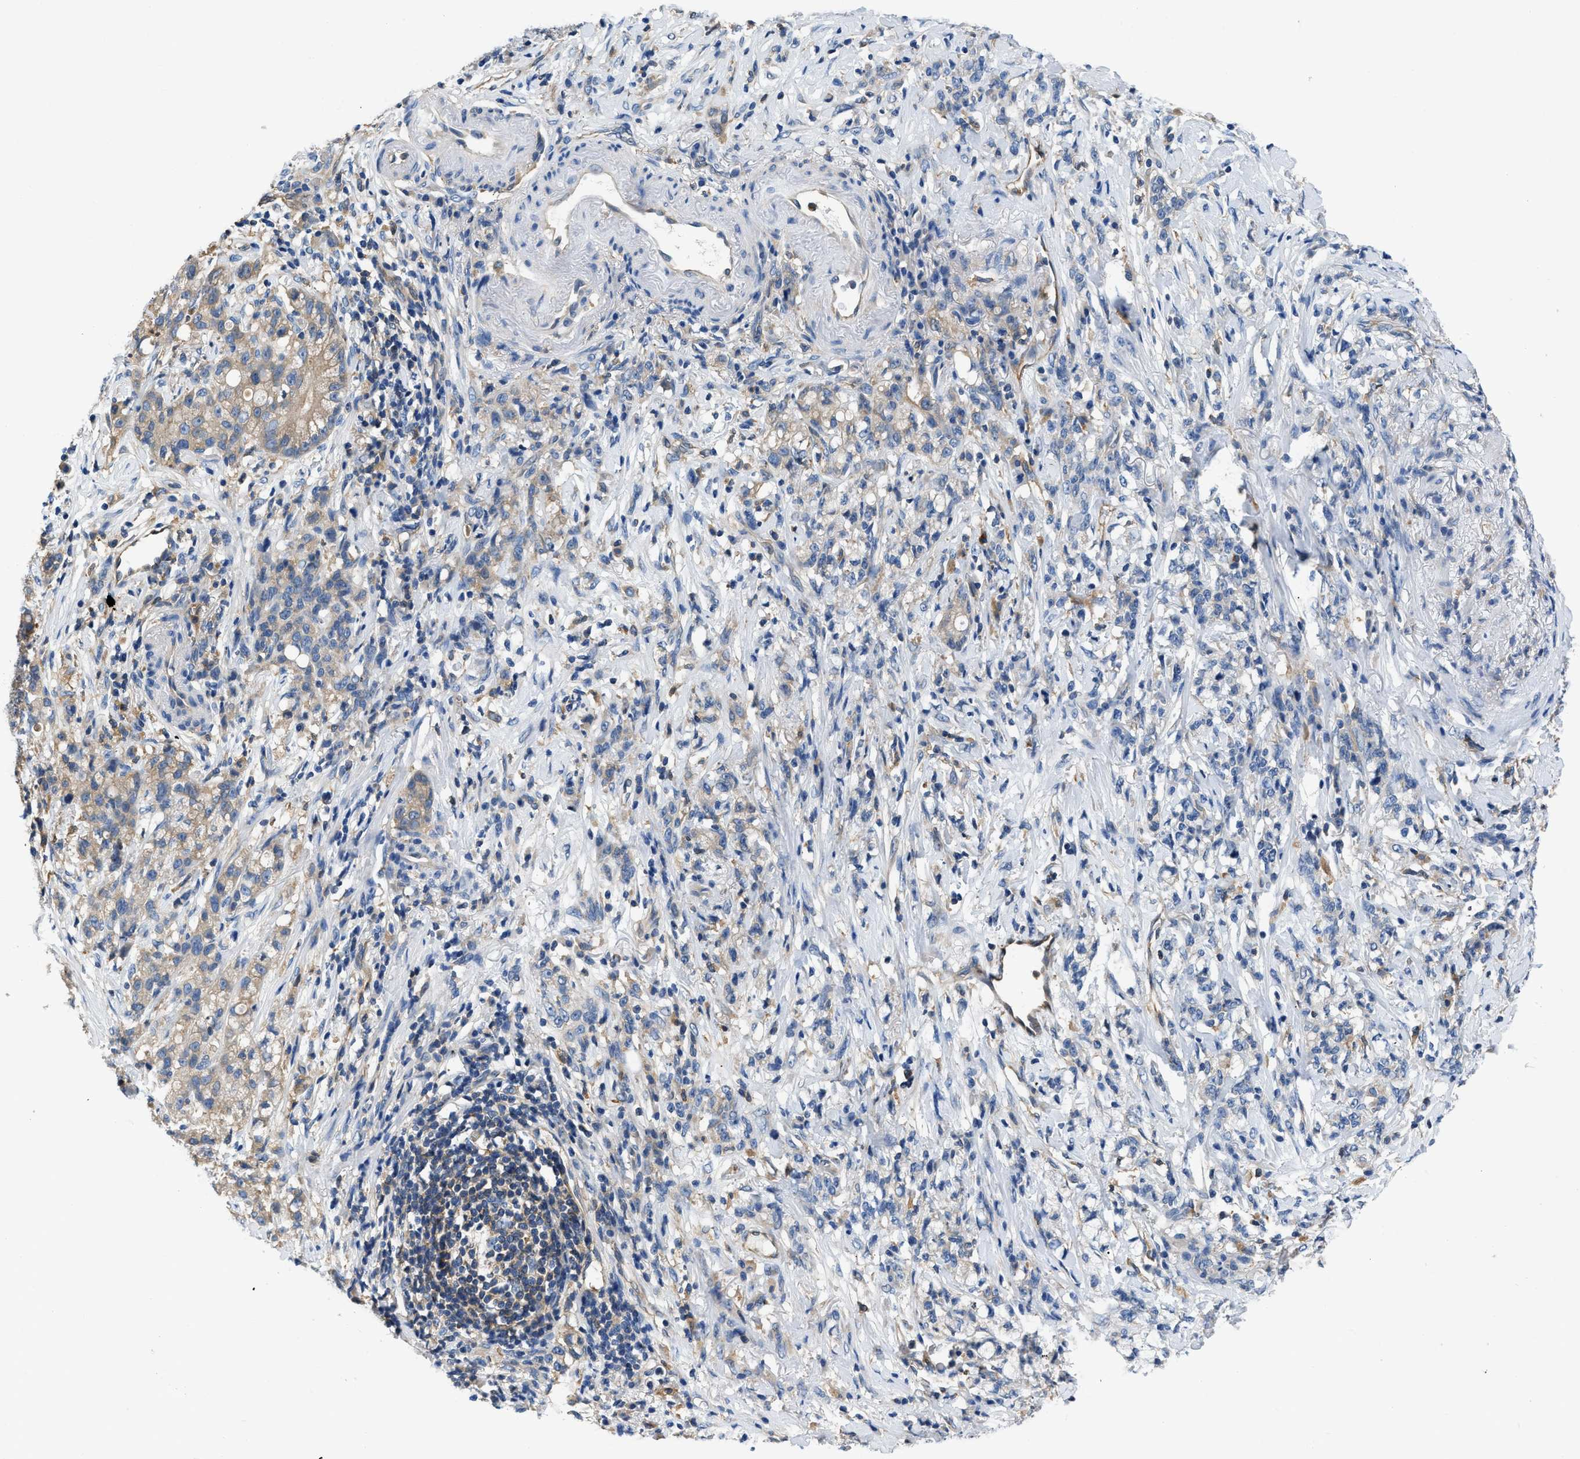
{"staining": {"intensity": "weak", "quantity": "25%-75%", "location": "cytoplasmic/membranous"}, "tissue": "stomach cancer", "cell_type": "Tumor cells", "image_type": "cancer", "snomed": [{"axis": "morphology", "description": "Adenocarcinoma, NOS"}, {"axis": "topography", "description": "Stomach, lower"}], "caption": "The immunohistochemical stain shows weak cytoplasmic/membranous staining in tumor cells of stomach cancer tissue.", "gene": "PKM", "patient": {"sex": "male", "age": 88}}